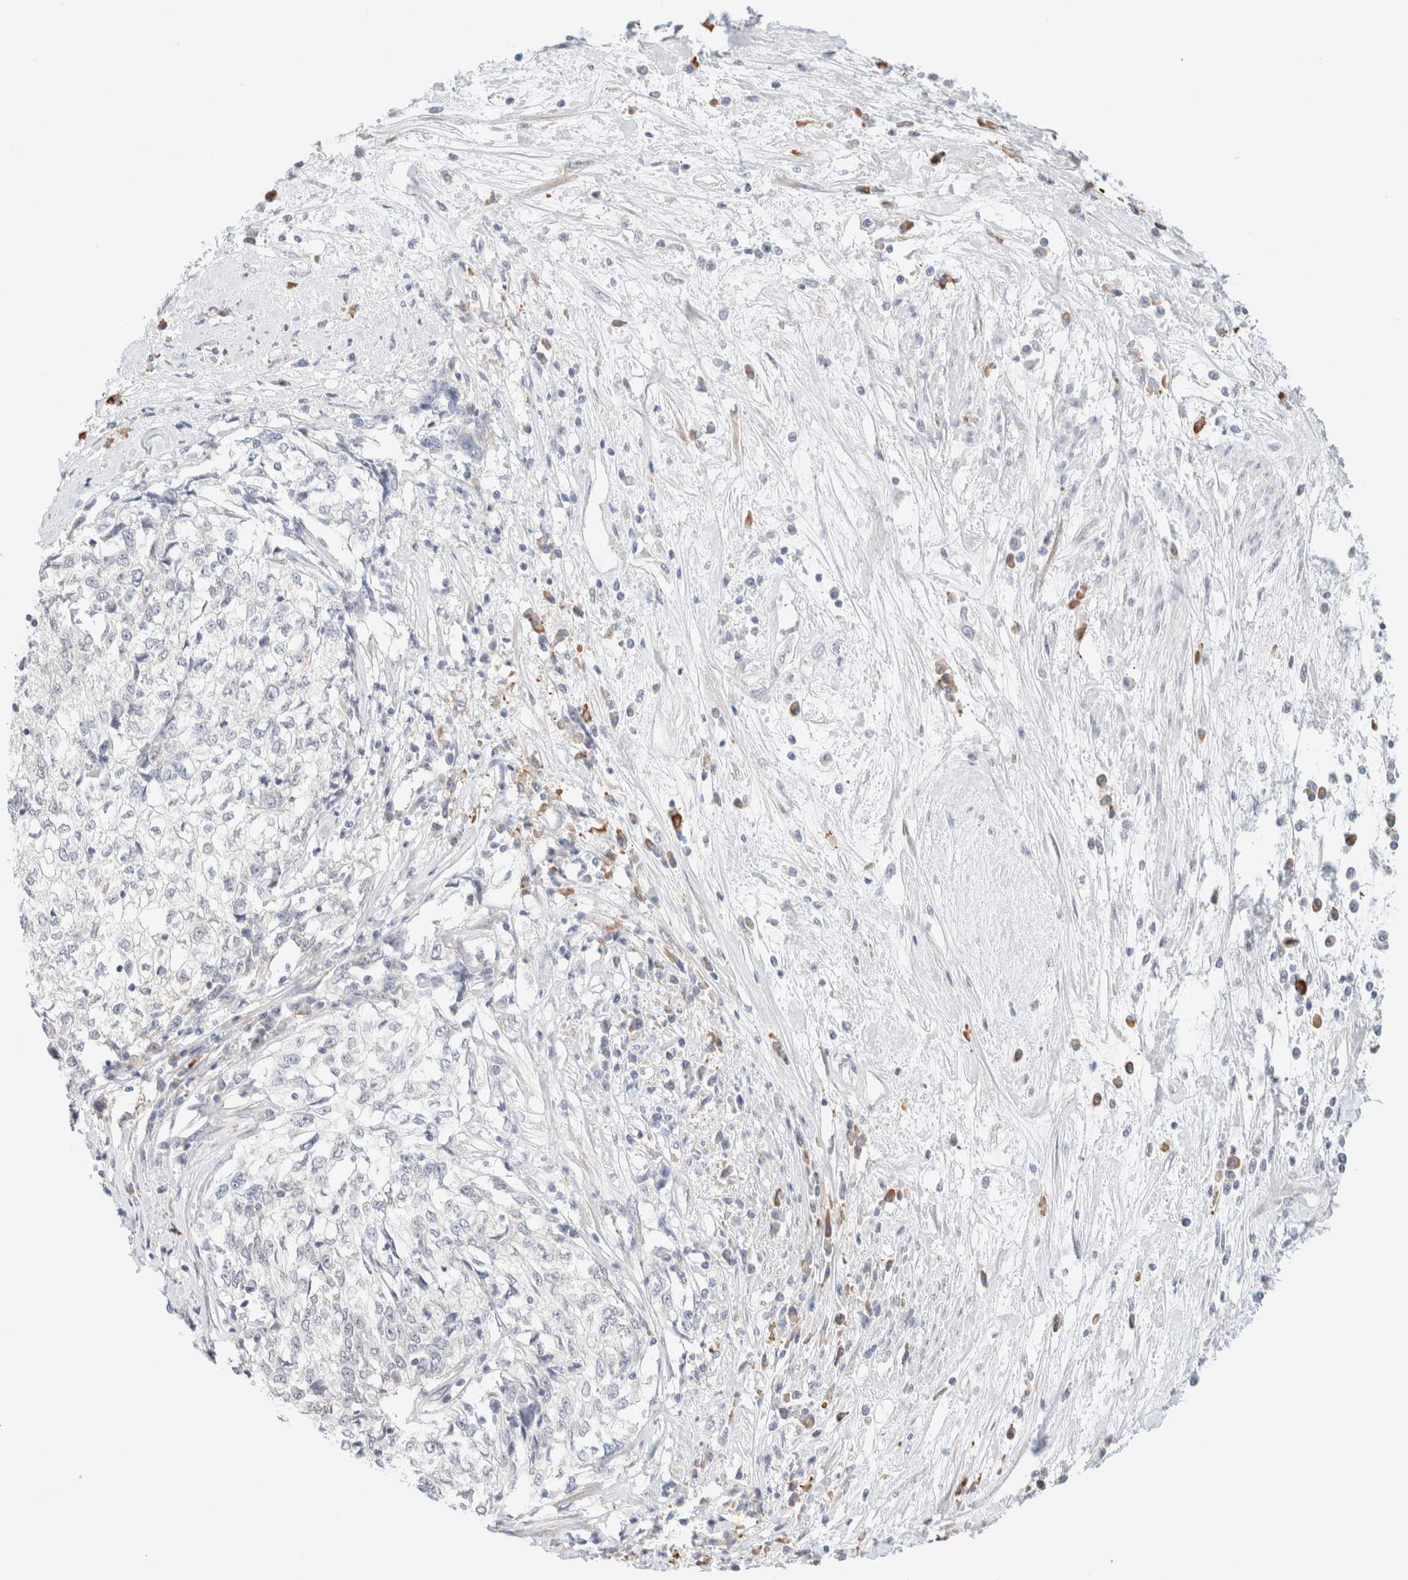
{"staining": {"intensity": "negative", "quantity": "none", "location": "none"}, "tissue": "cervical cancer", "cell_type": "Tumor cells", "image_type": "cancer", "snomed": [{"axis": "morphology", "description": "Squamous cell carcinoma, NOS"}, {"axis": "topography", "description": "Cervix"}], "caption": "The photomicrograph demonstrates no significant staining in tumor cells of cervical cancer.", "gene": "UNC13B", "patient": {"sex": "female", "age": 57}}